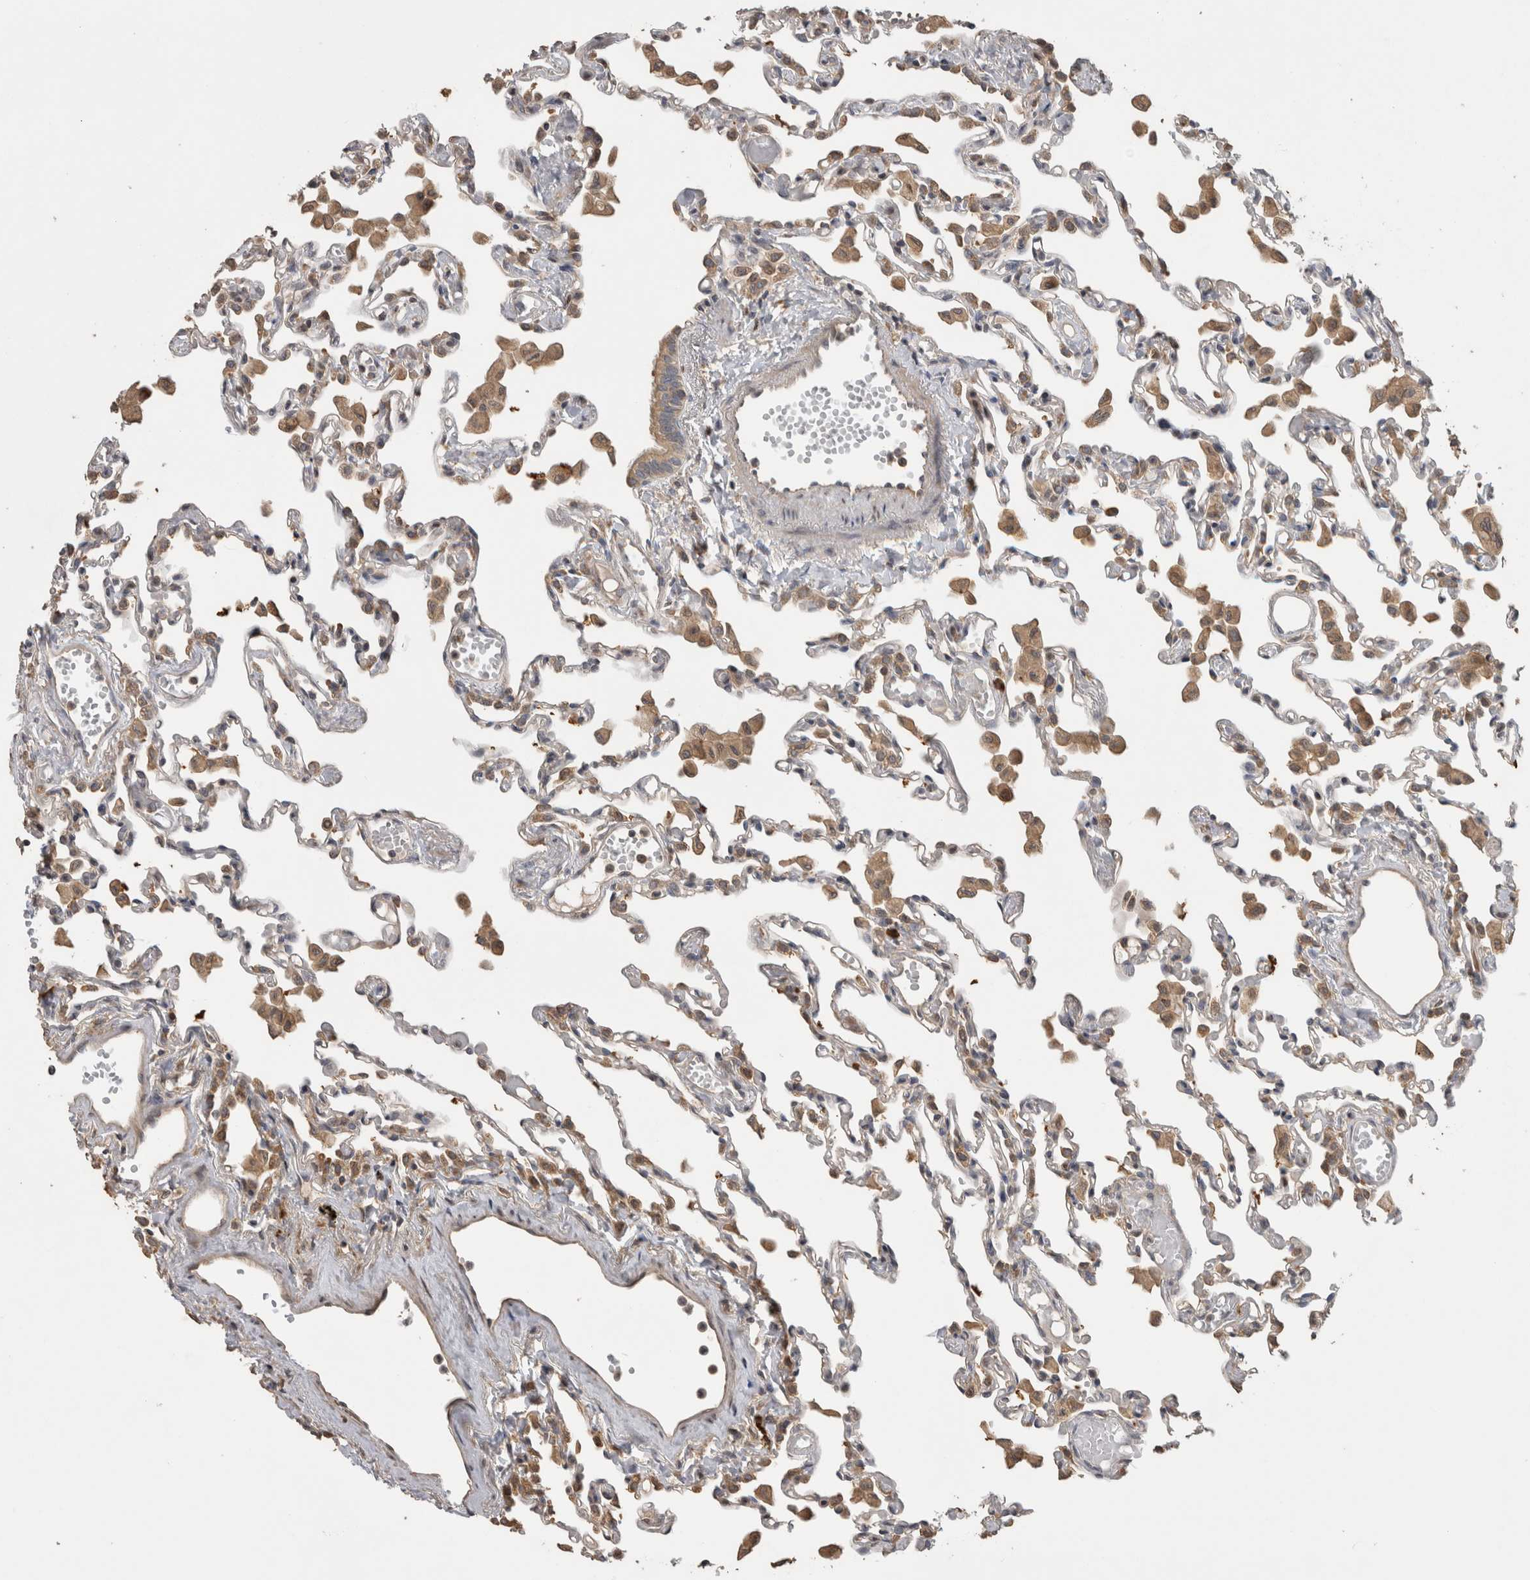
{"staining": {"intensity": "moderate", "quantity": "<25%", "location": "cytoplasmic/membranous"}, "tissue": "lung", "cell_type": "Alveolar cells", "image_type": "normal", "snomed": [{"axis": "morphology", "description": "Normal tissue, NOS"}, {"axis": "topography", "description": "Bronchus"}, {"axis": "topography", "description": "Lung"}], "caption": "Immunohistochemistry (IHC) image of benign lung: human lung stained using immunohistochemistry exhibits low levels of moderate protein expression localized specifically in the cytoplasmic/membranous of alveolar cells, appearing as a cytoplasmic/membranous brown color.", "gene": "TBCE", "patient": {"sex": "female", "age": 49}}